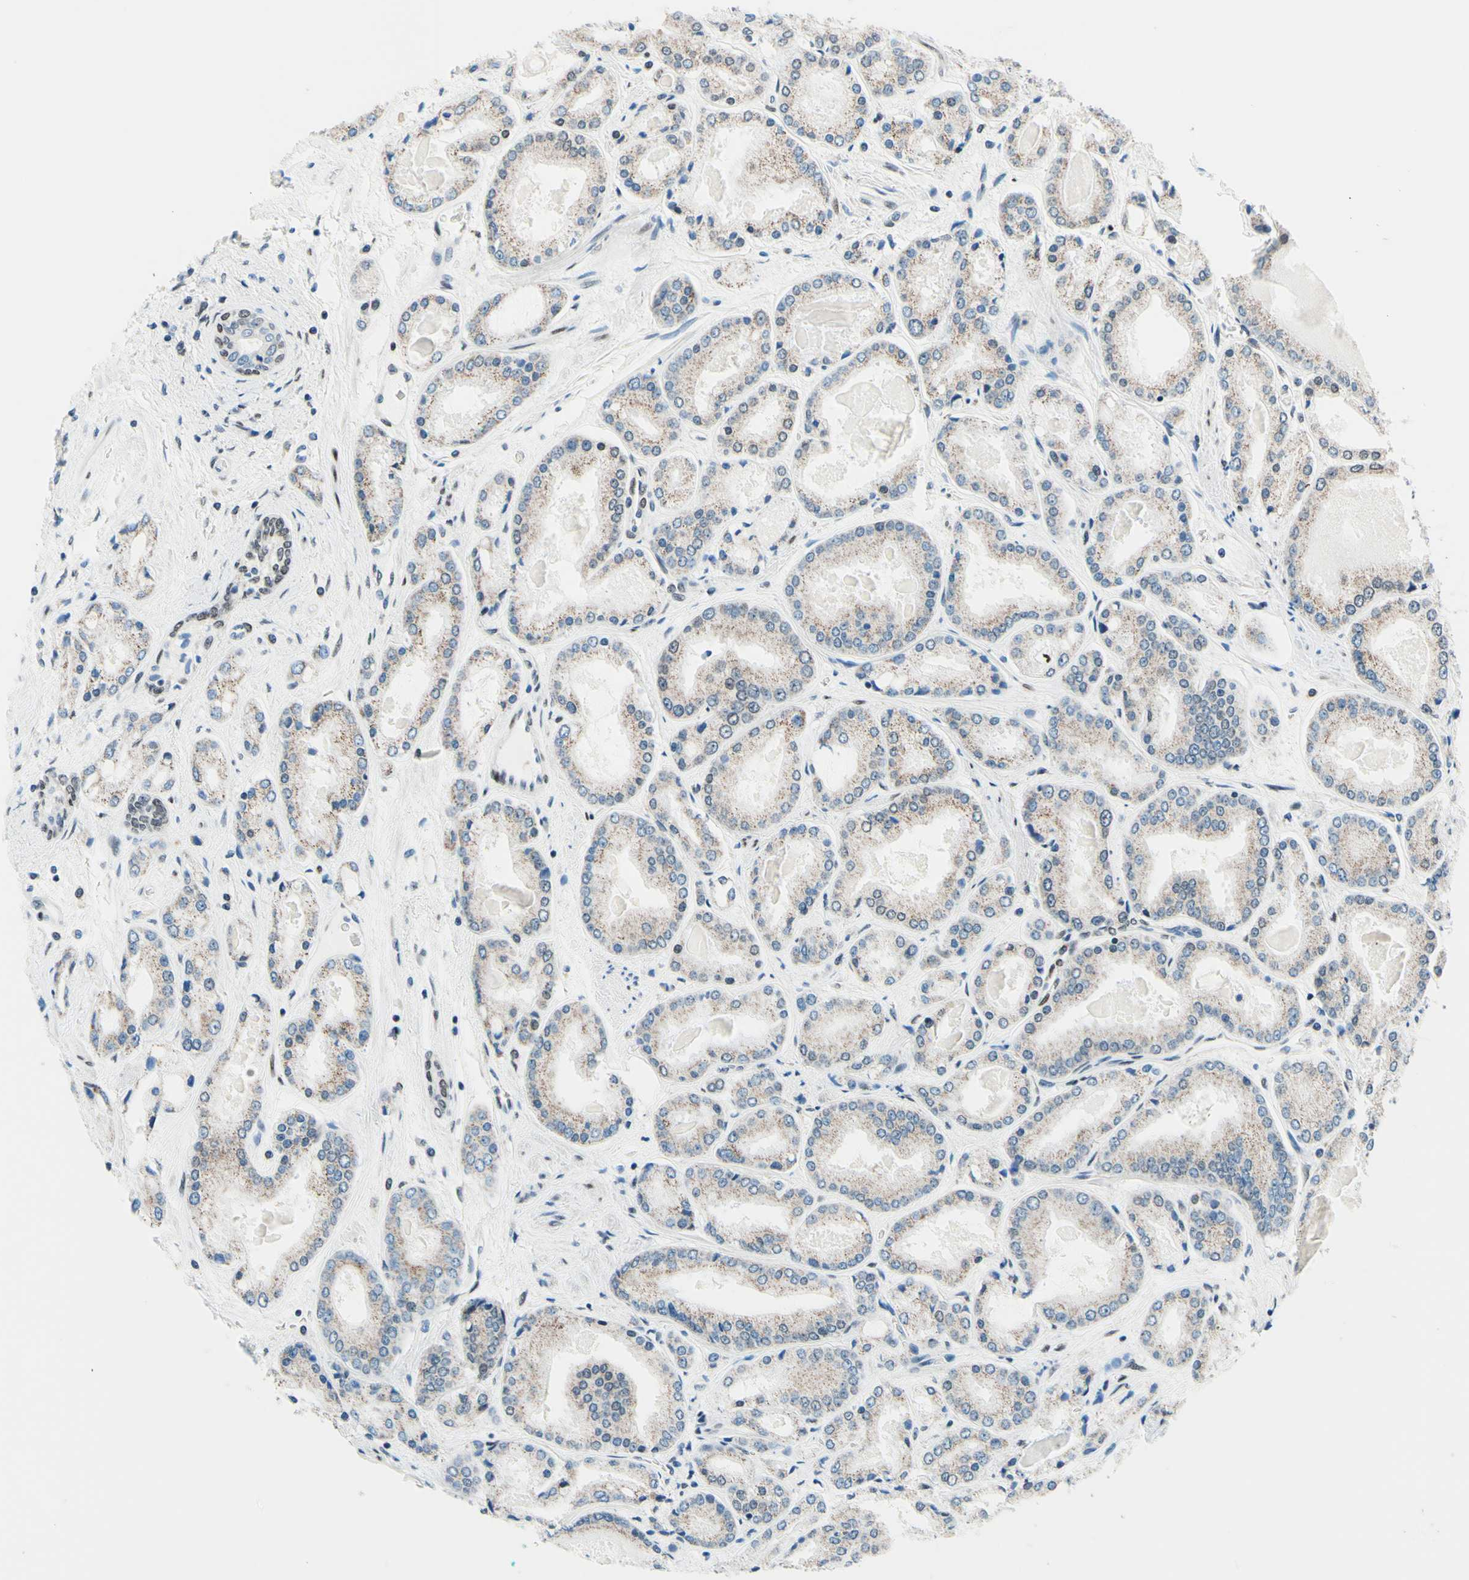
{"staining": {"intensity": "weak", "quantity": ">75%", "location": "cytoplasmic/membranous"}, "tissue": "prostate cancer", "cell_type": "Tumor cells", "image_type": "cancer", "snomed": [{"axis": "morphology", "description": "Adenocarcinoma, High grade"}, {"axis": "topography", "description": "Prostate"}], "caption": "Tumor cells show low levels of weak cytoplasmic/membranous expression in approximately >75% of cells in prostate adenocarcinoma (high-grade). (DAB (3,3'-diaminobenzidine) IHC with brightfield microscopy, high magnification).", "gene": "CBX7", "patient": {"sex": "male", "age": 59}}